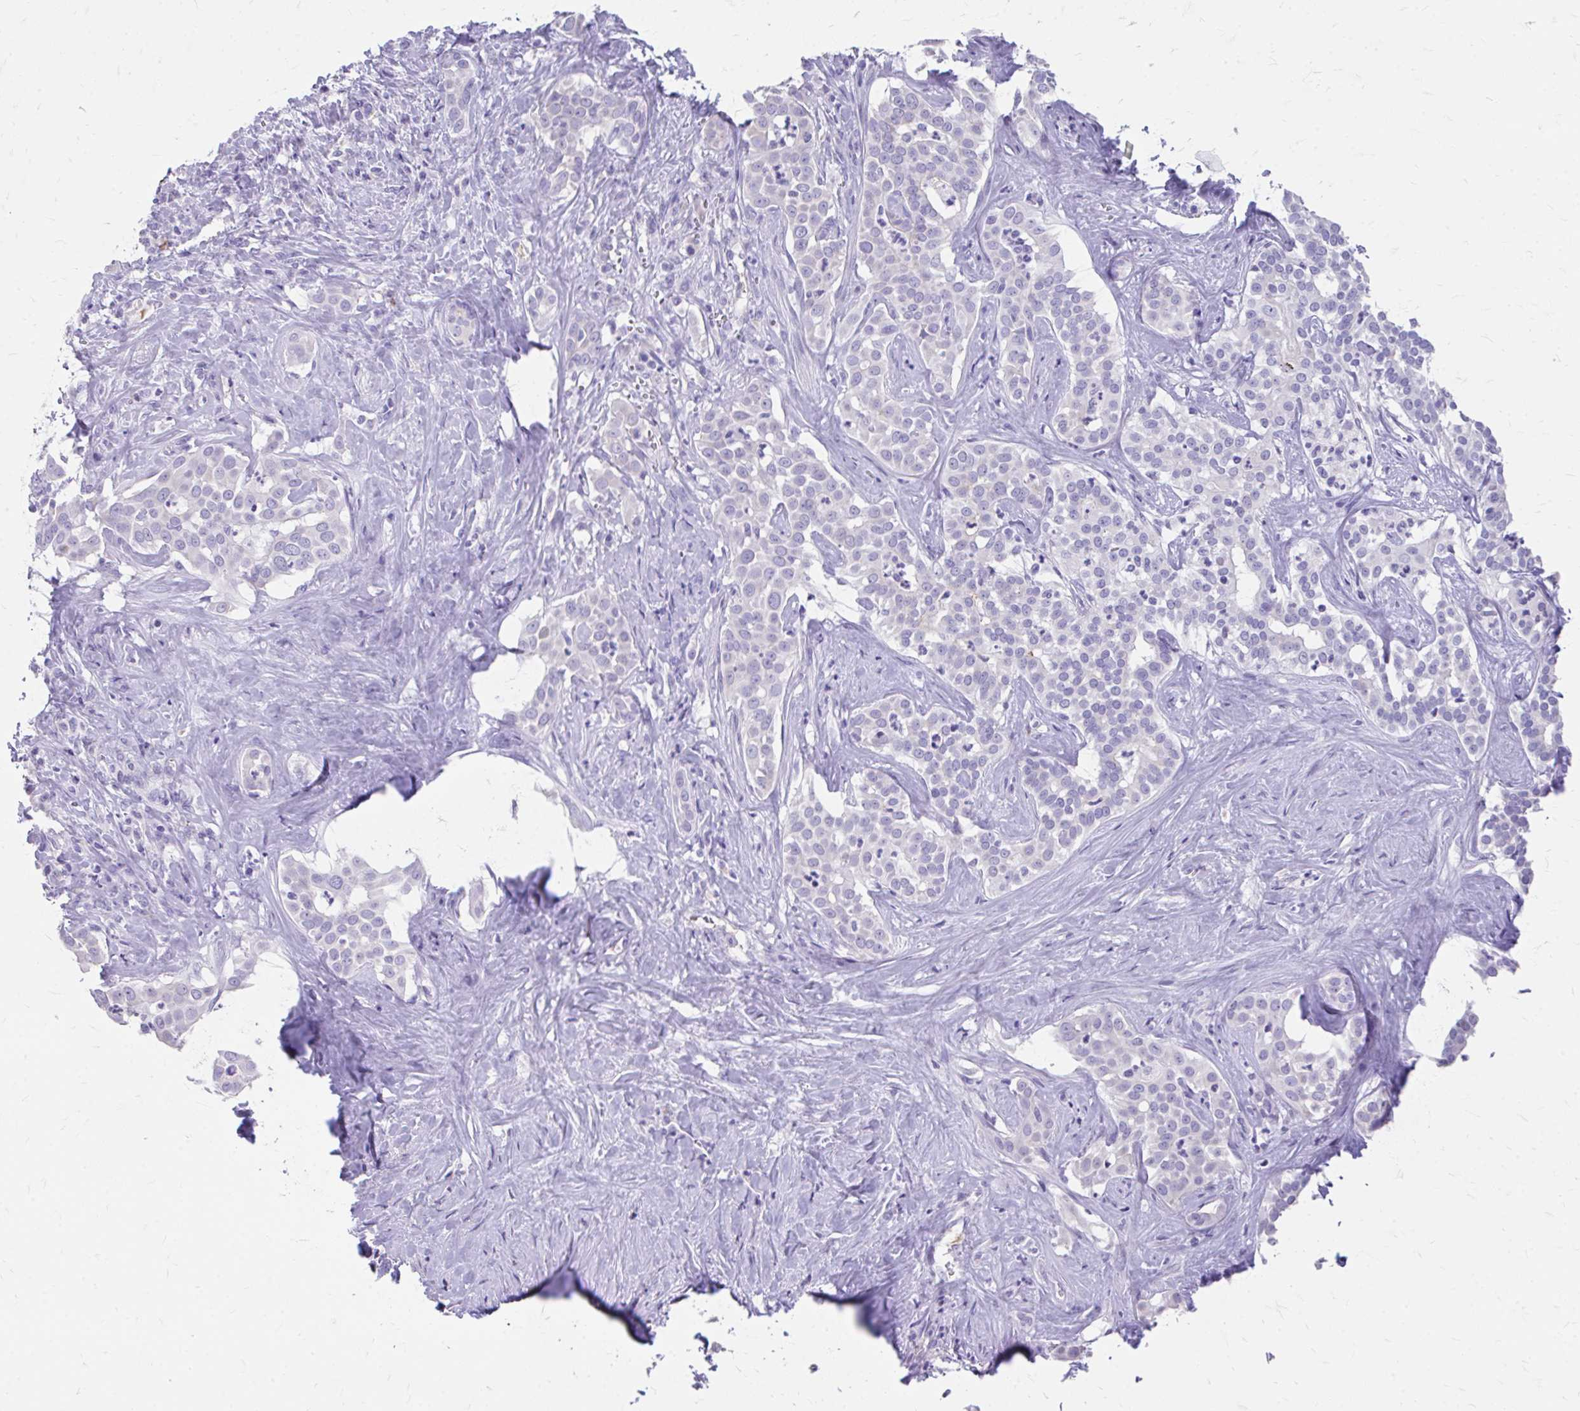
{"staining": {"intensity": "negative", "quantity": "none", "location": "none"}, "tissue": "liver cancer", "cell_type": "Tumor cells", "image_type": "cancer", "snomed": [{"axis": "morphology", "description": "Cholangiocarcinoma"}, {"axis": "topography", "description": "Liver"}], "caption": "High magnification brightfield microscopy of liver cancer (cholangiocarcinoma) stained with DAB (3,3'-diaminobenzidine) (brown) and counterstained with hematoxylin (blue): tumor cells show no significant positivity.", "gene": "CFH", "patient": {"sex": "male", "age": 67}}